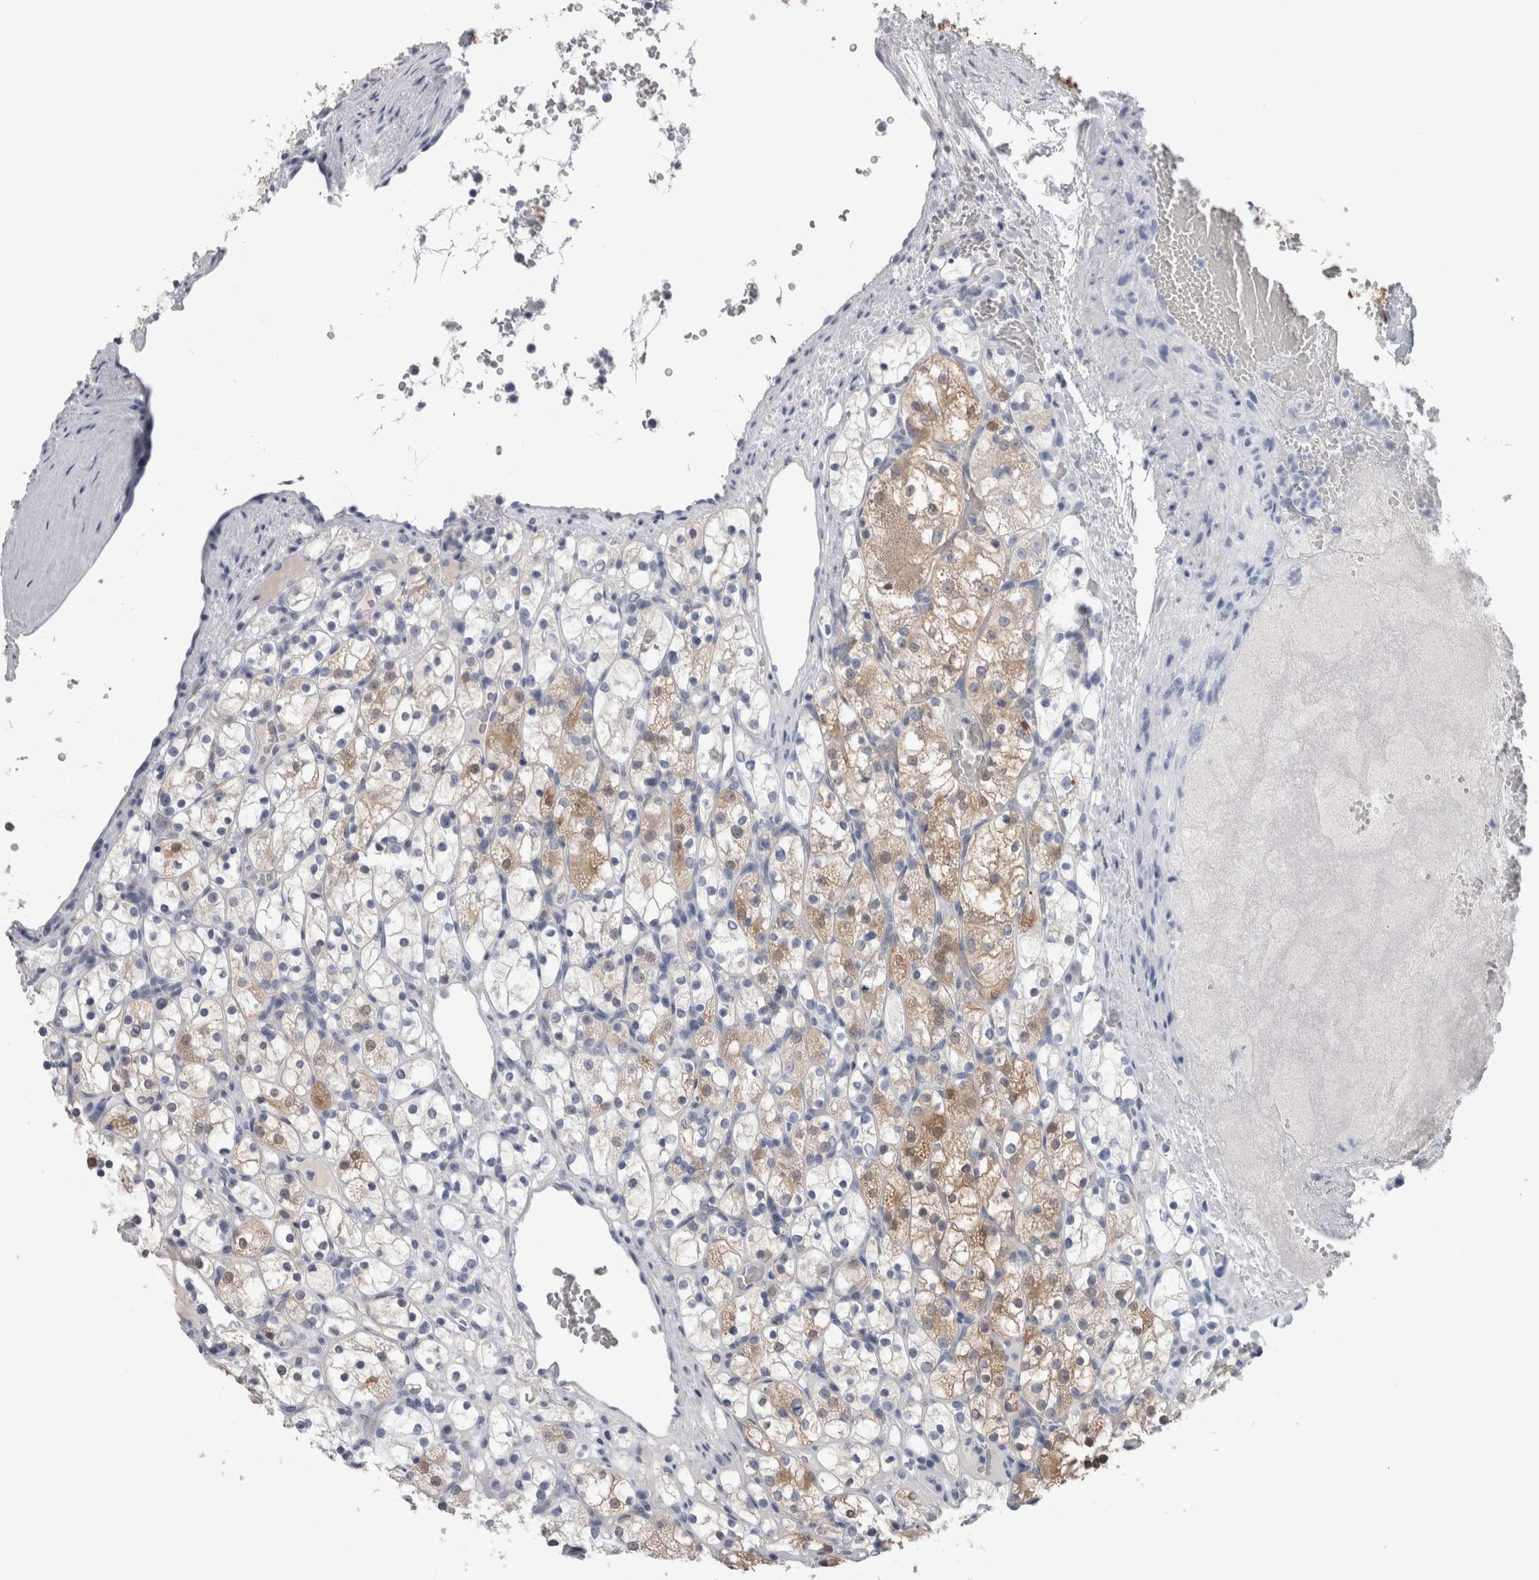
{"staining": {"intensity": "weak", "quantity": ">75%", "location": "cytoplasmic/membranous"}, "tissue": "renal cancer", "cell_type": "Tumor cells", "image_type": "cancer", "snomed": [{"axis": "morphology", "description": "Adenocarcinoma, NOS"}, {"axis": "topography", "description": "Kidney"}], "caption": "Brown immunohistochemical staining in renal cancer displays weak cytoplasmic/membranous staining in about >75% of tumor cells. Nuclei are stained in blue.", "gene": "CA8", "patient": {"sex": "female", "age": 69}}